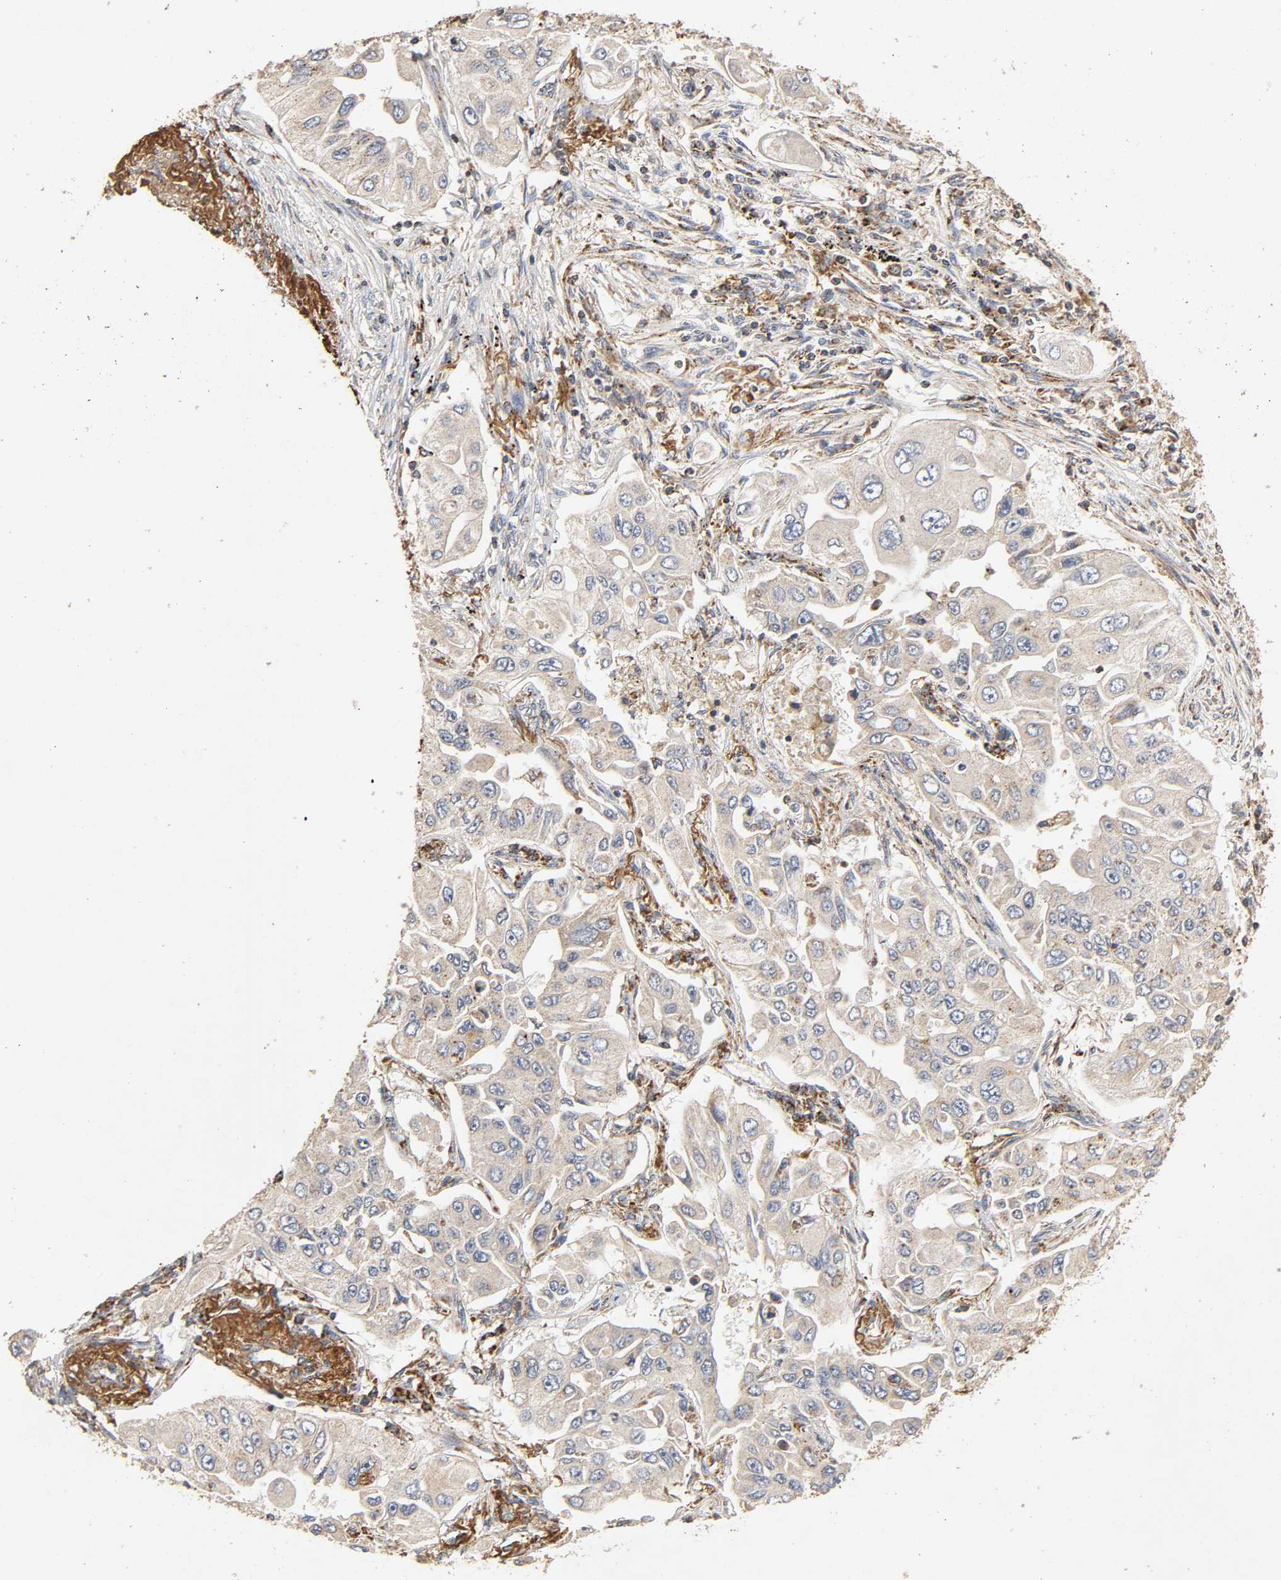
{"staining": {"intensity": "negative", "quantity": "none", "location": "none"}, "tissue": "lung cancer", "cell_type": "Tumor cells", "image_type": "cancer", "snomed": [{"axis": "morphology", "description": "Adenocarcinoma, NOS"}, {"axis": "topography", "description": "Lung"}], "caption": "DAB immunohistochemical staining of human adenocarcinoma (lung) displays no significant positivity in tumor cells.", "gene": "NDUFS3", "patient": {"sex": "male", "age": 84}}